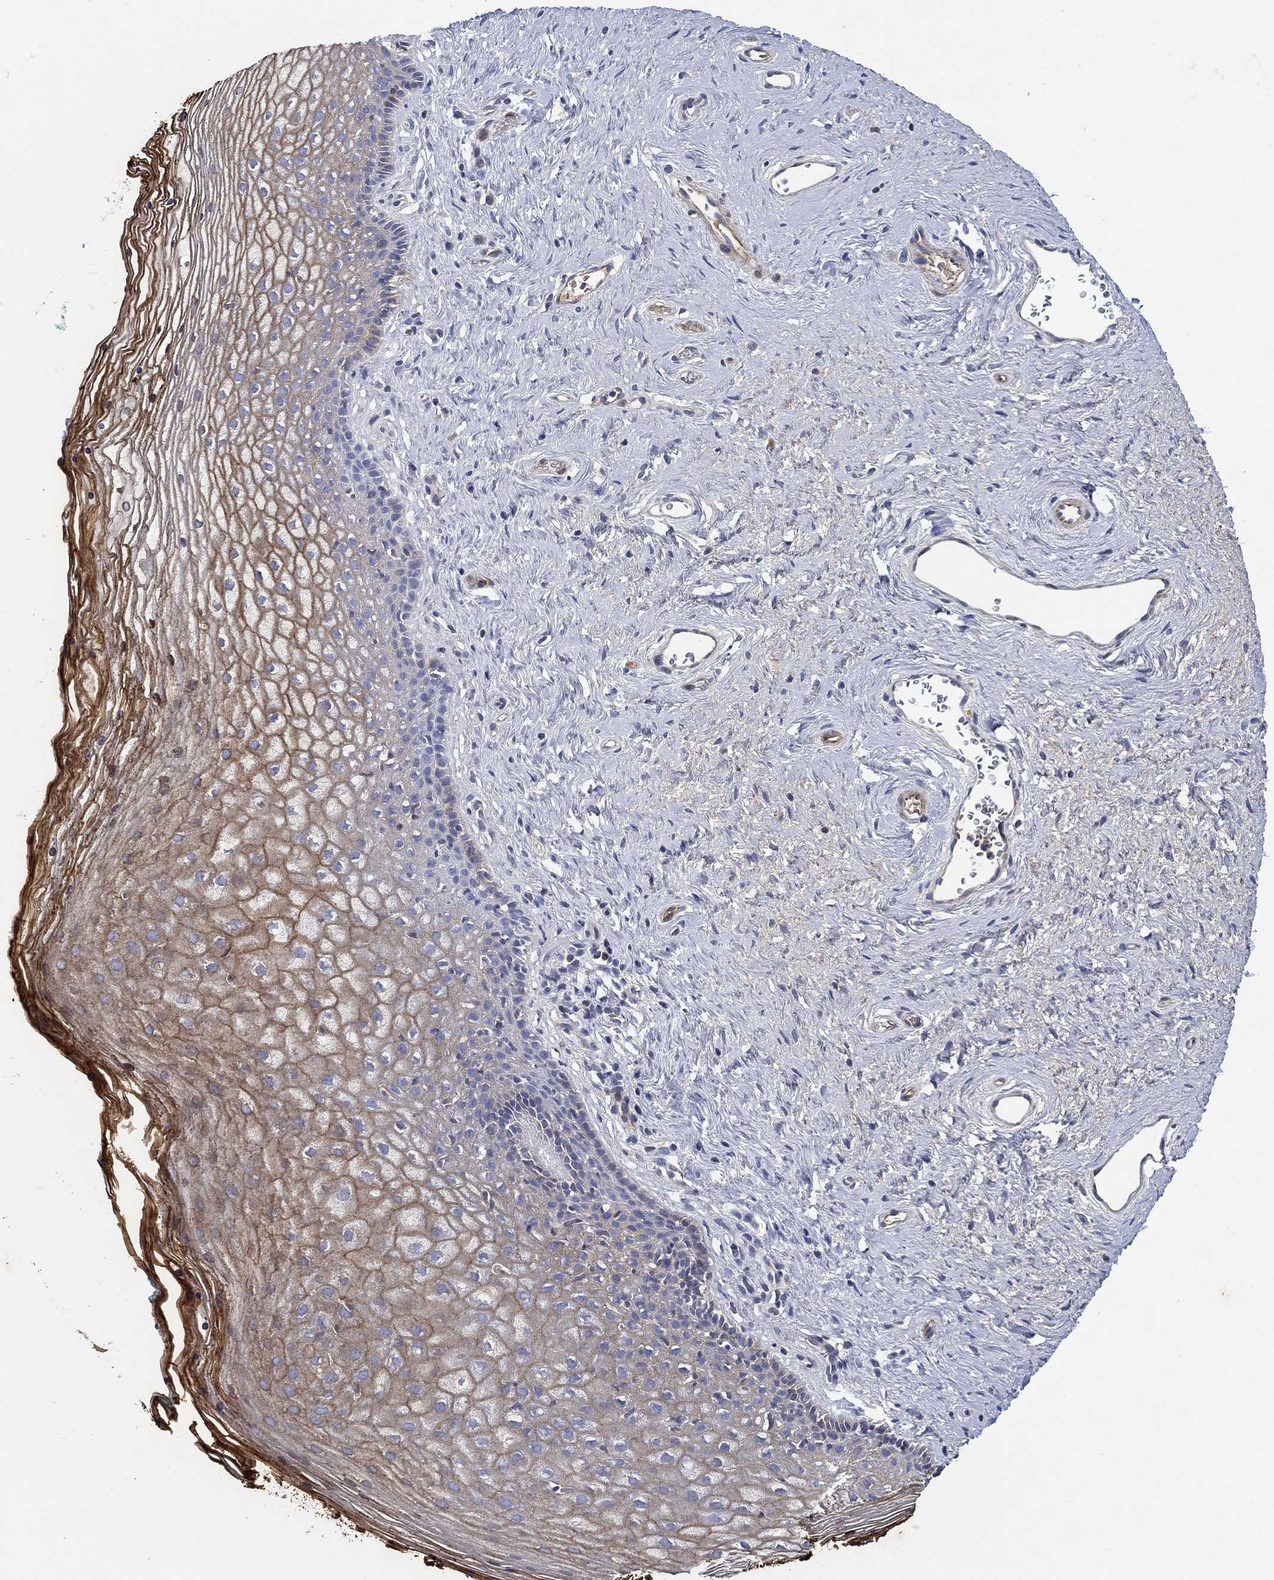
{"staining": {"intensity": "moderate", "quantity": "25%-75%", "location": "cytoplasmic/membranous"}, "tissue": "vagina", "cell_type": "Squamous epithelial cells", "image_type": "normal", "snomed": [{"axis": "morphology", "description": "Normal tissue, NOS"}, {"axis": "topography", "description": "Vagina"}], "caption": "Protein analysis of normal vagina displays moderate cytoplasmic/membranous staining in approximately 25%-75% of squamous epithelial cells. The staining was performed using DAB (3,3'-diaminobenzidine) to visualize the protein expression in brown, while the nuclei were stained in blue with hematoxylin (Magnification: 20x).", "gene": "TMPRSS11D", "patient": {"sex": "female", "age": 45}}